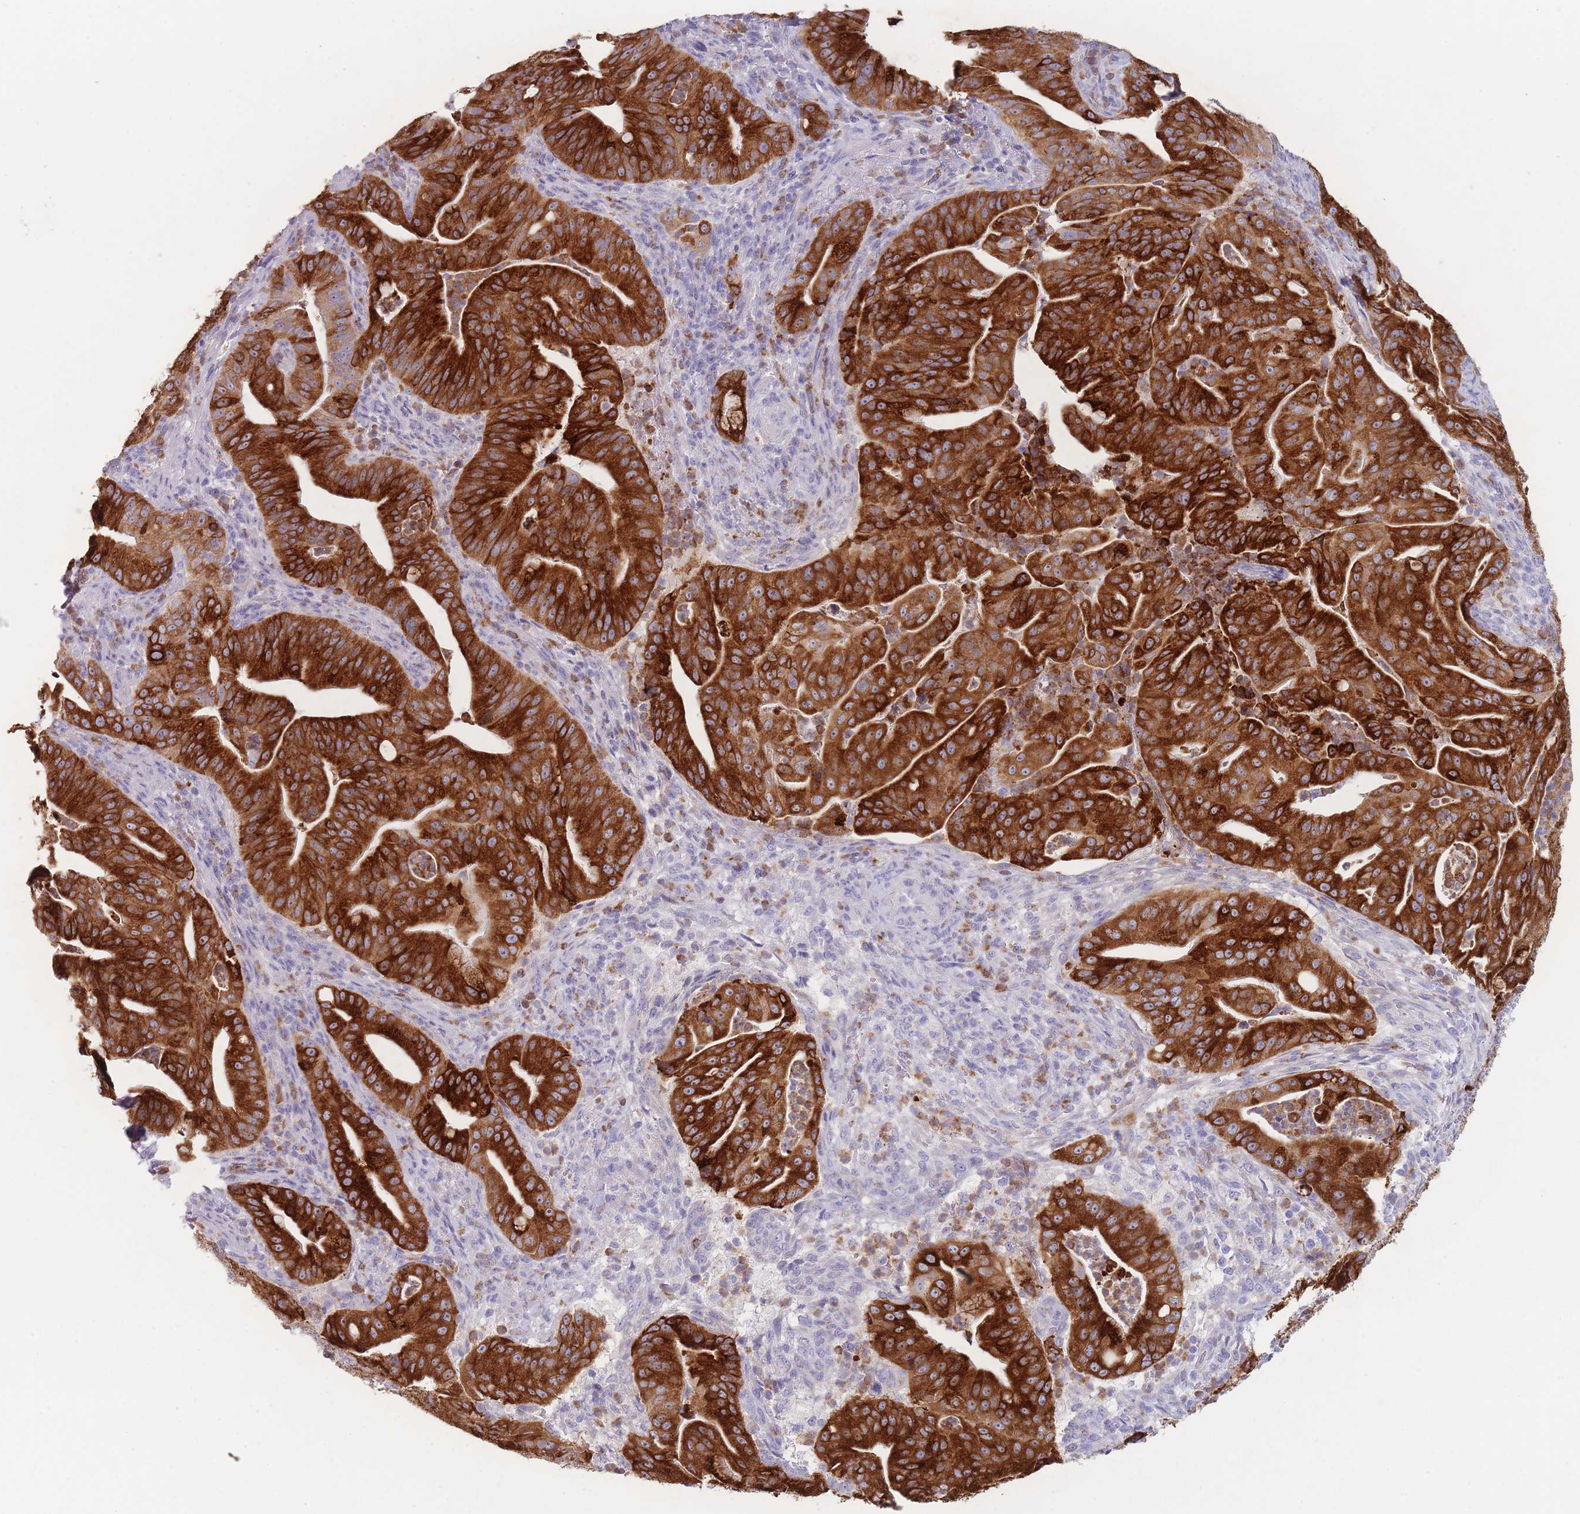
{"staining": {"intensity": "strong", "quantity": ">75%", "location": "cytoplasmic/membranous"}, "tissue": "pancreatic cancer", "cell_type": "Tumor cells", "image_type": "cancer", "snomed": [{"axis": "morphology", "description": "Adenocarcinoma, NOS"}, {"axis": "topography", "description": "Pancreas"}], "caption": "Pancreatic adenocarcinoma was stained to show a protein in brown. There is high levels of strong cytoplasmic/membranous expression in about >75% of tumor cells.", "gene": "ZNF627", "patient": {"sex": "male", "age": 71}}